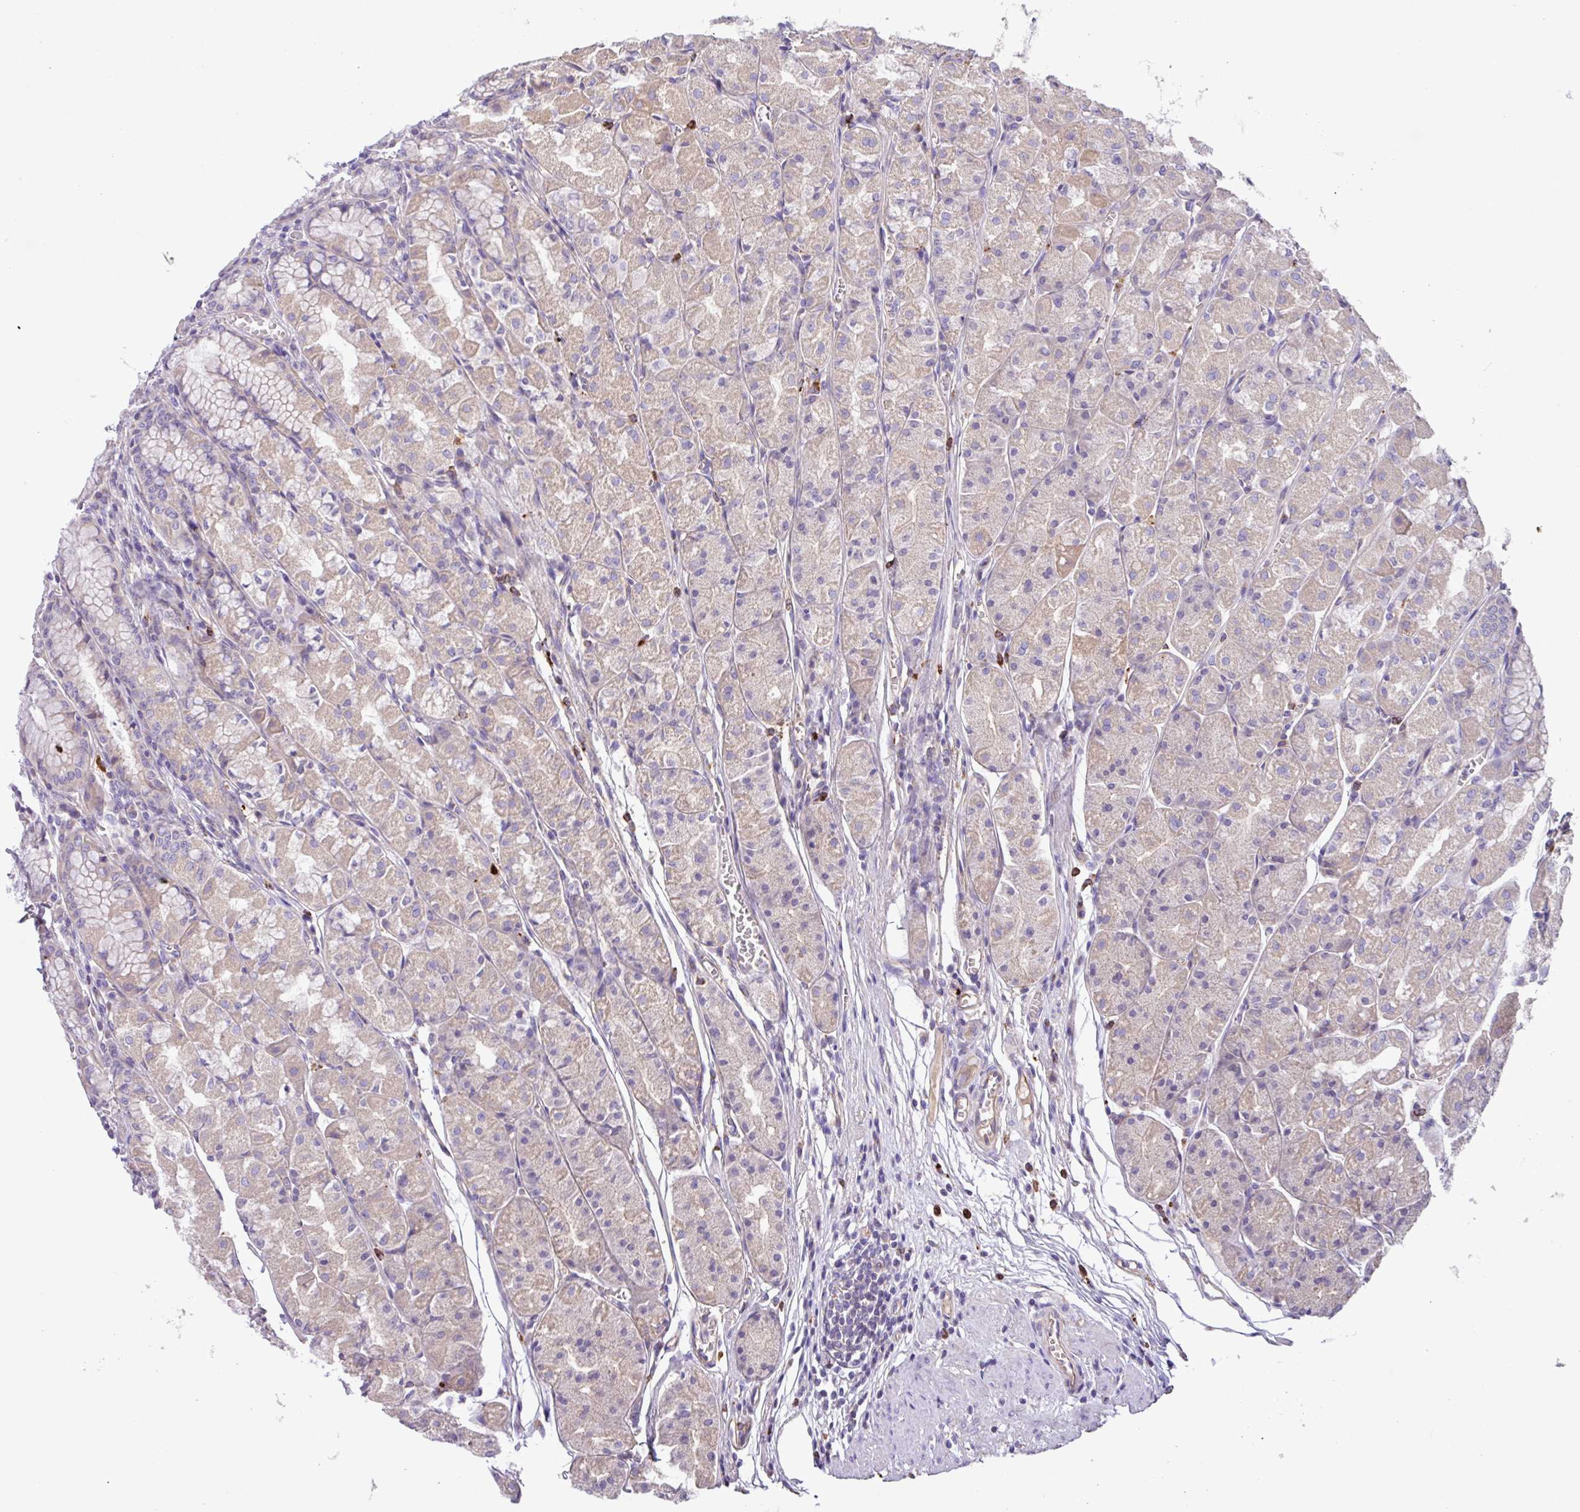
{"staining": {"intensity": "weak", "quantity": "<25%", "location": "cytoplasmic/membranous"}, "tissue": "stomach", "cell_type": "Glandular cells", "image_type": "normal", "snomed": [{"axis": "morphology", "description": "Normal tissue, NOS"}, {"axis": "topography", "description": "Stomach"}], "caption": "A high-resolution photomicrograph shows immunohistochemistry (IHC) staining of unremarkable stomach, which exhibits no significant expression in glandular cells. (DAB IHC with hematoxylin counter stain).", "gene": "MRM2", "patient": {"sex": "male", "age": 55}}